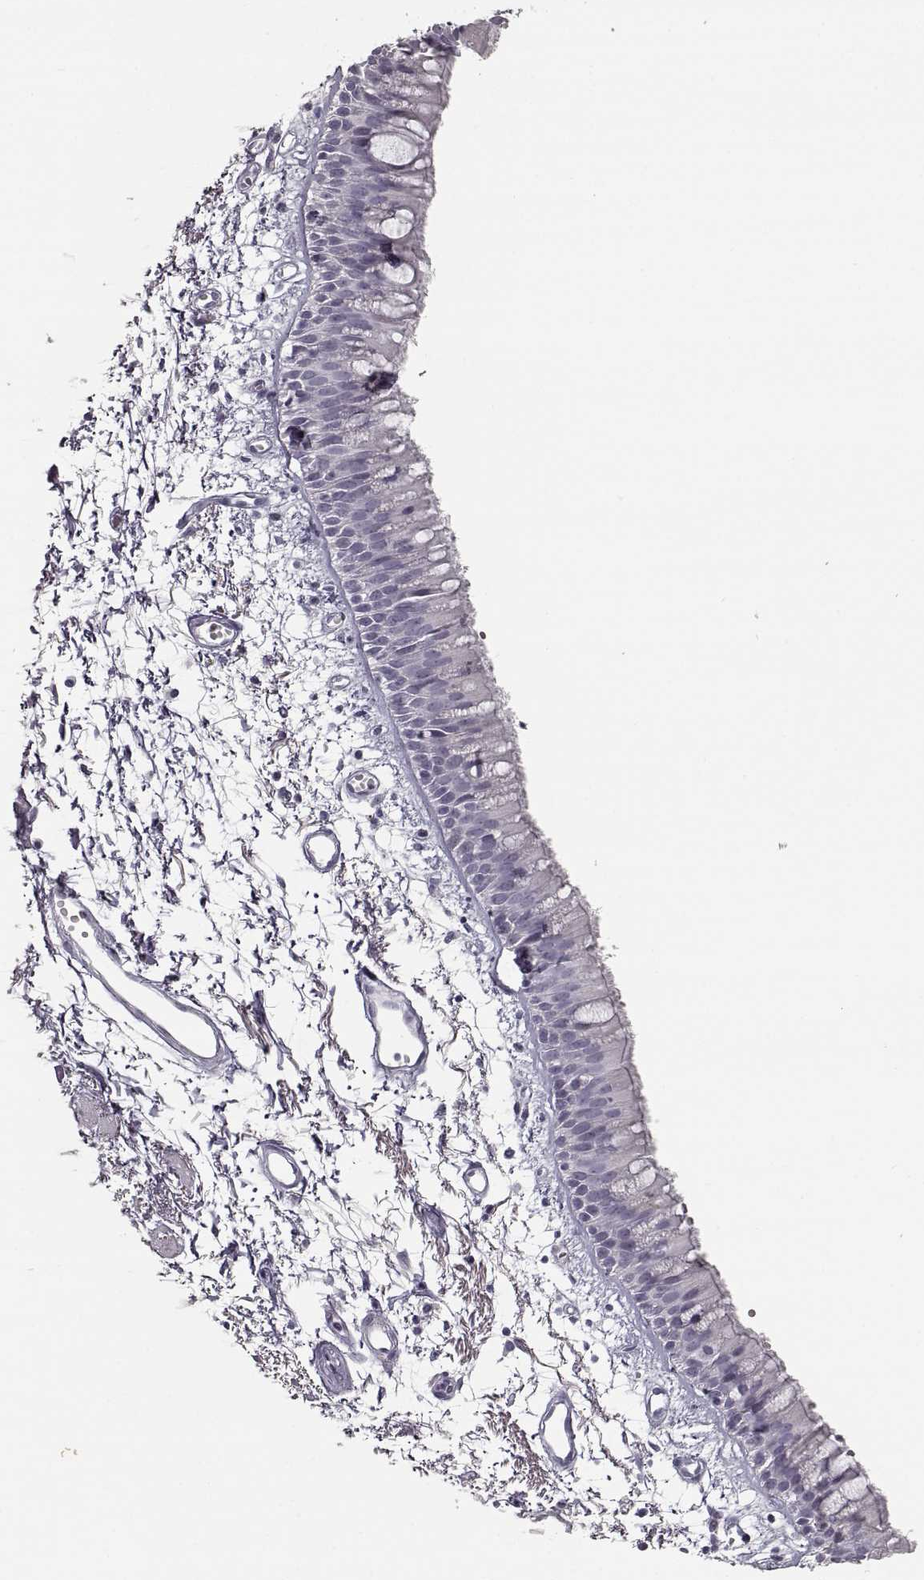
{"staining": {"intensity": "negative", "quantity": "none", "location": "none"}, "tissue": "bronchus", "cell_type": "Respiratory epithelial cells", "image_type": "normal", "snomed": [{"axis": "morphology", "description": "Normal tissue, NOS"}, {"axis": "morphology", "description": "Squamous cell carcinoma, NOS"}, {"axis": "topography", "description": "Cartilage tissue"}, {"axis": "topography", "description": "Bronchus"}, {"axis": "topography", "description": "Lung"}], "caption": "This is an immunohistochemistry micrograph of benign human bronchus. There is no positivity in respiratory epithelial cells.", "gene": "SEMG2", "patient": {"sex": "male", "age": 66}}